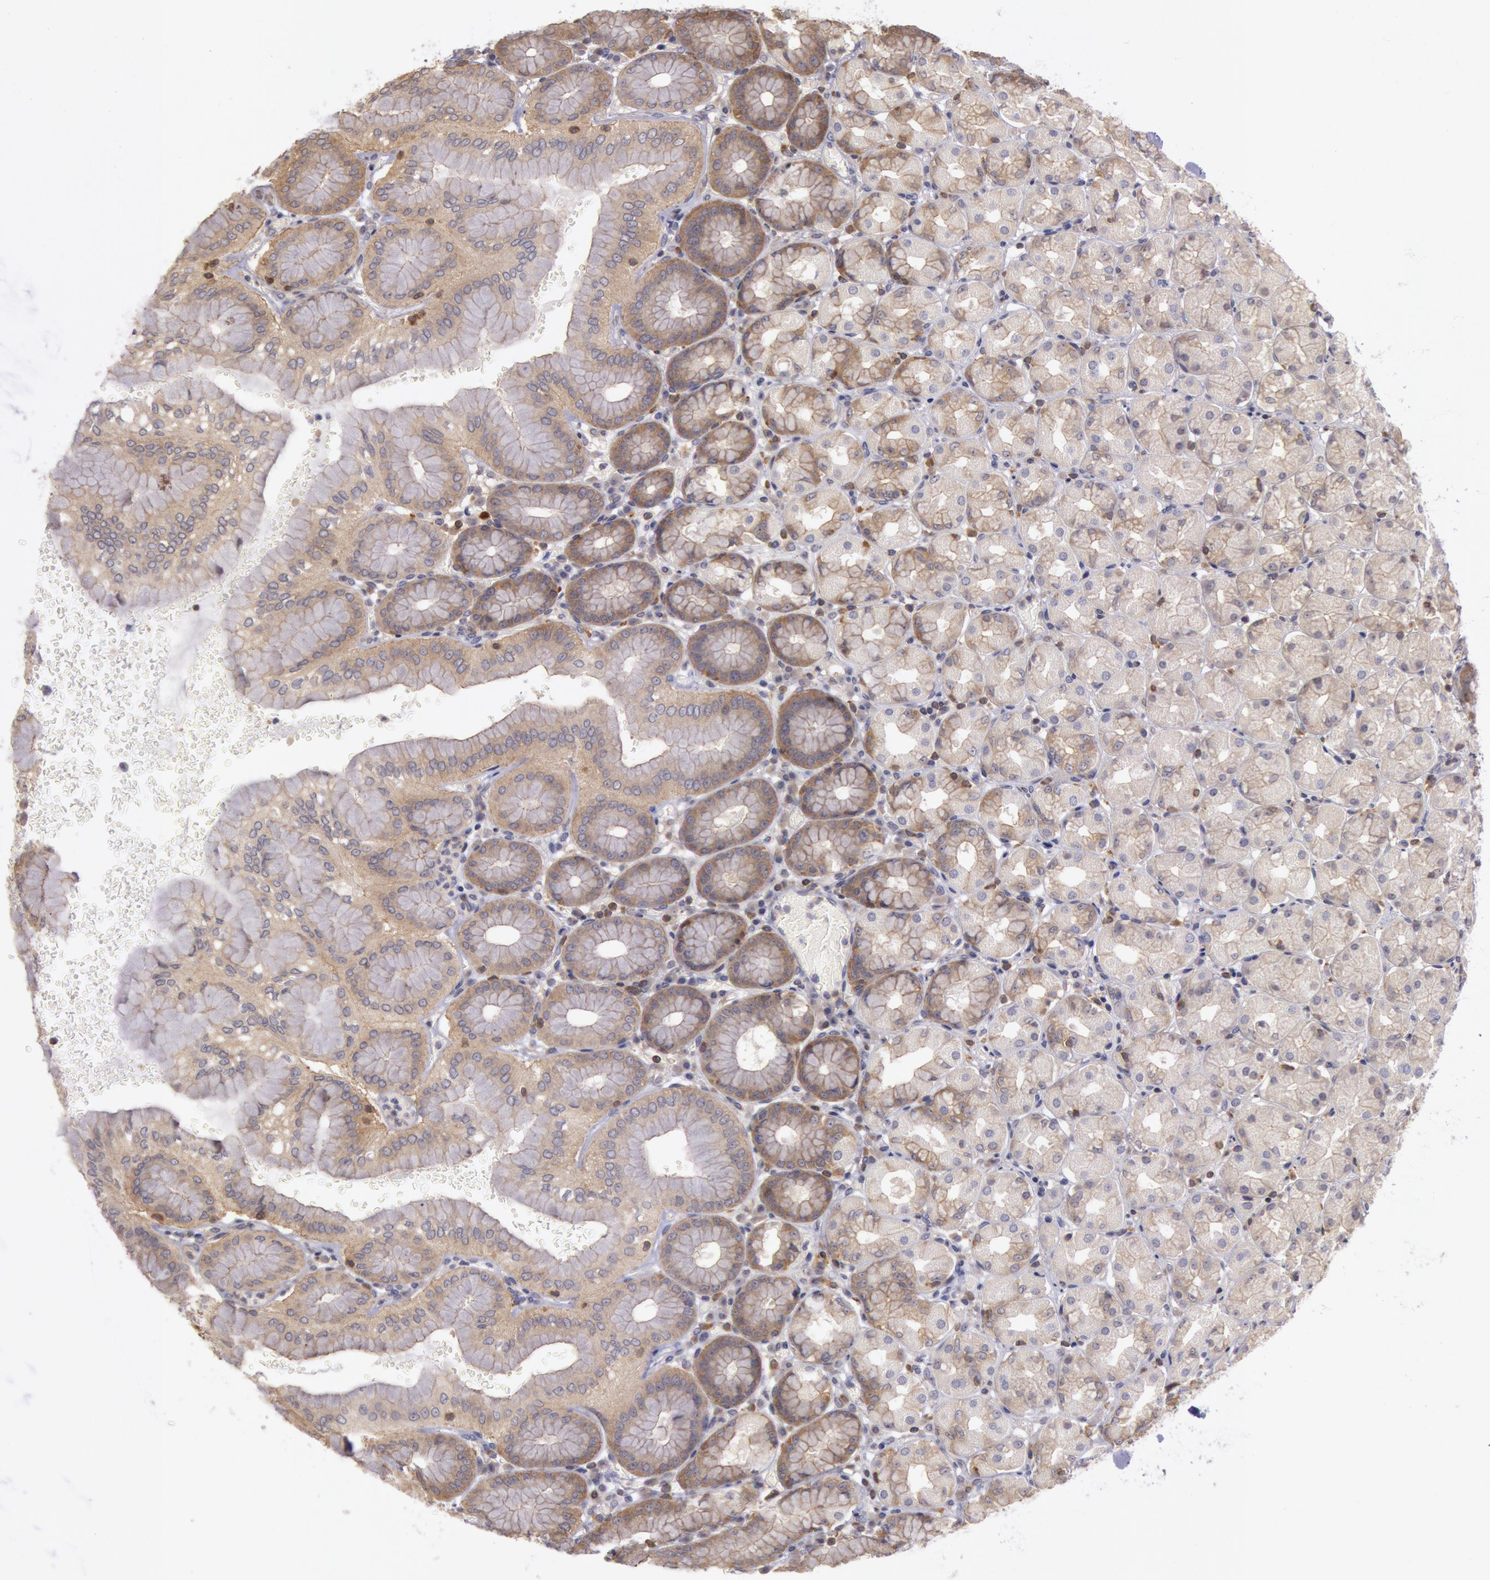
{"staining": {"intensity": "moderate", "quantity": "25%-75%", "location": "cytoplasmic/membranous"}, "tissue": "stomach", "cell_type": "Glandular cells", "image_type": "normal", "snomed": [{"axis": "morphology", "description": "Normal tissue, NOS"}, {"axis": "topography", "description": "Stomach, upper"}, {"axis": "topography", "description": "Stomach"}], "caption": "Protein analysis of unremarkable stomach exhibits moderate cytoplasmic/membranous positivity in about 25%-75% of glandular cells. (DAB (3,3'-diaminobenzidine) IHC, brown staining for protein, blue staining for nuclei).", "gene": "NMT2", "patient": {"sex": "male", "age": 76}}